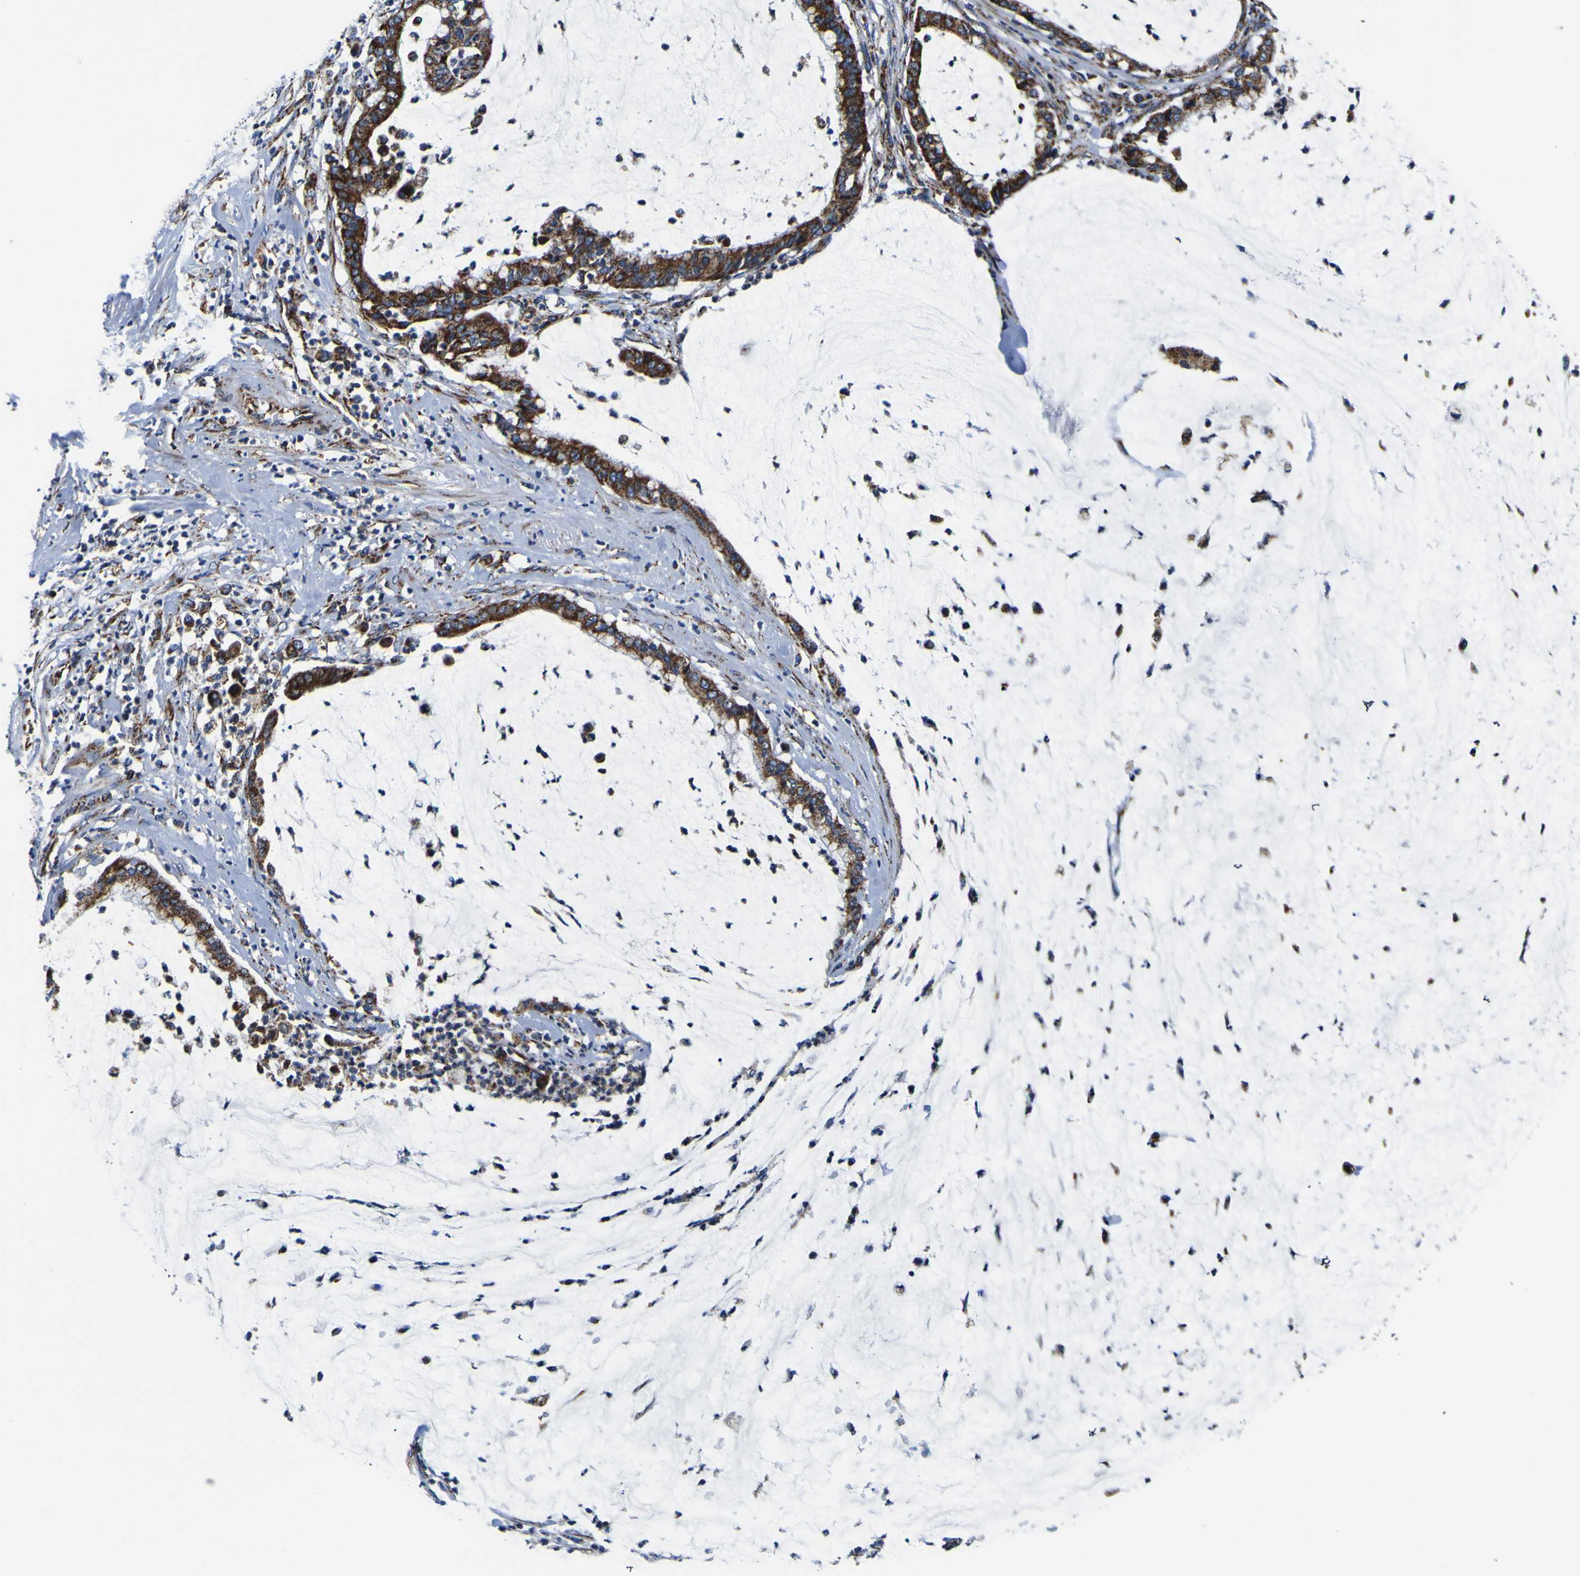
{"staining": {"intensity": "strong", "quantity": ">75%", "location": "cytoplasmic/membranous"}, "tissue": "pancreatic cancer", "cell_type": "Tumor cells", "image_type": "cancer", "snomed": [{"axis": "morphology", "description": "Adenocarcinoma, NOS"}, {"axis": "topography", "description": "Pancreas"}], "caption": "This is a histology image of immunohistochemistry (IHC) staining of adenocarcinoma (pancreatic), which shows strong staining in the cytoplasmic/membranous of tumor cells.", "gene": "PTRH2", "patient": {"sex": "male", "age": 41}}